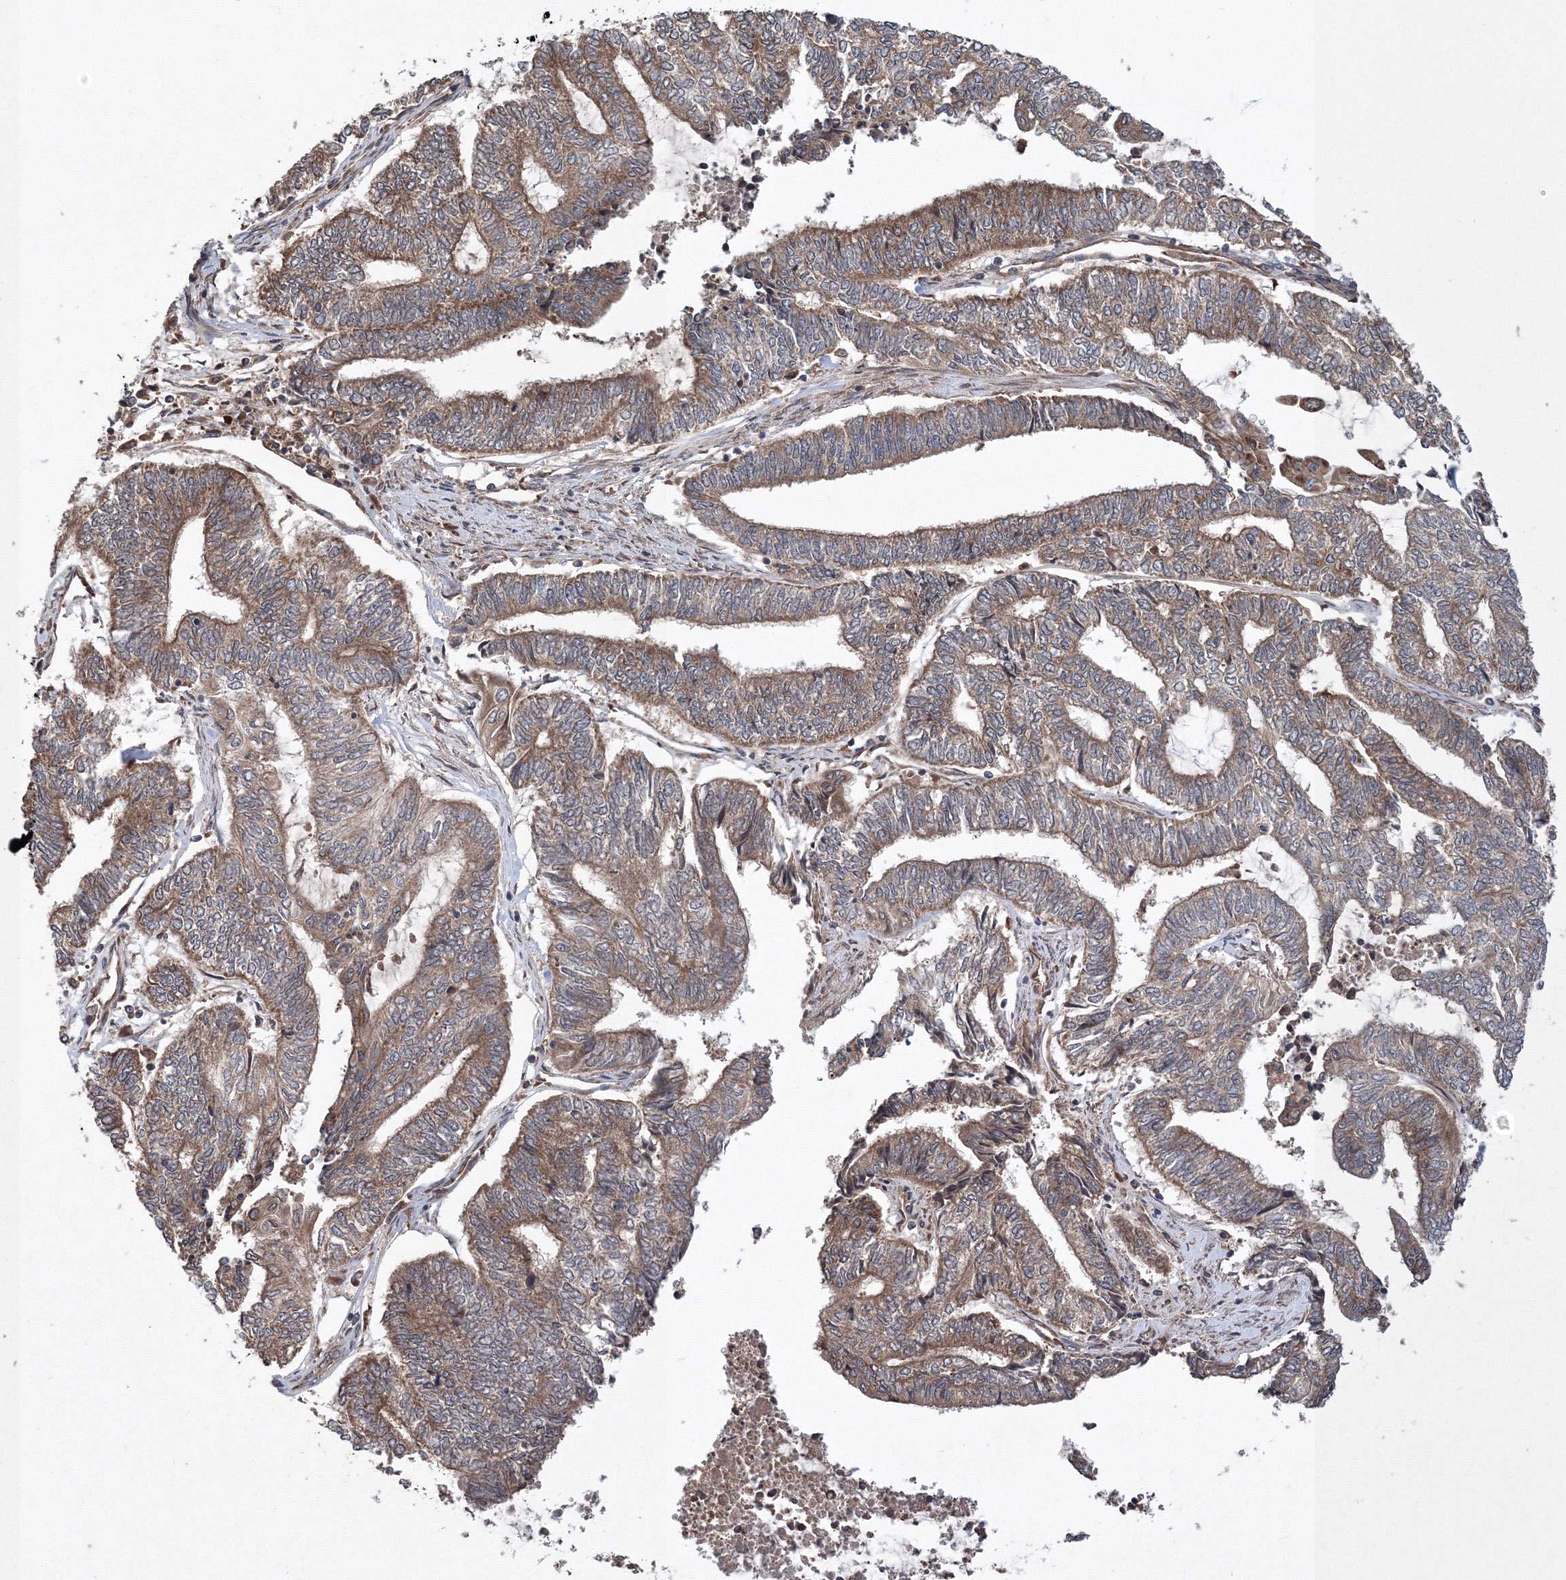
{"staining": {"intensity": "moderate", "quantity": ">75%", "location": "cytoplasmic/membranous"}, "tissue": "endometrial cancer", "cell_type": "Tumor cells", "image_type": "cancer", "snomed": [{"axis": "morphology", "description": "Adenocarcinoma, NOS"}, {"axis": "topography", "description": "Uterus"}, {"axis": "topography", "description": "Endometrium"}], "caption": "Brown immunohistochemical staining in endometrial adenocarcinoma demonstrates moderate cytoplasmic/membranous staining in approximately >75% of tumor cells. (Brightfield microscopy of DAB IHC at high magnification).", "gene": "ATG3", "patient": {"sex": "female", "age": 70}}